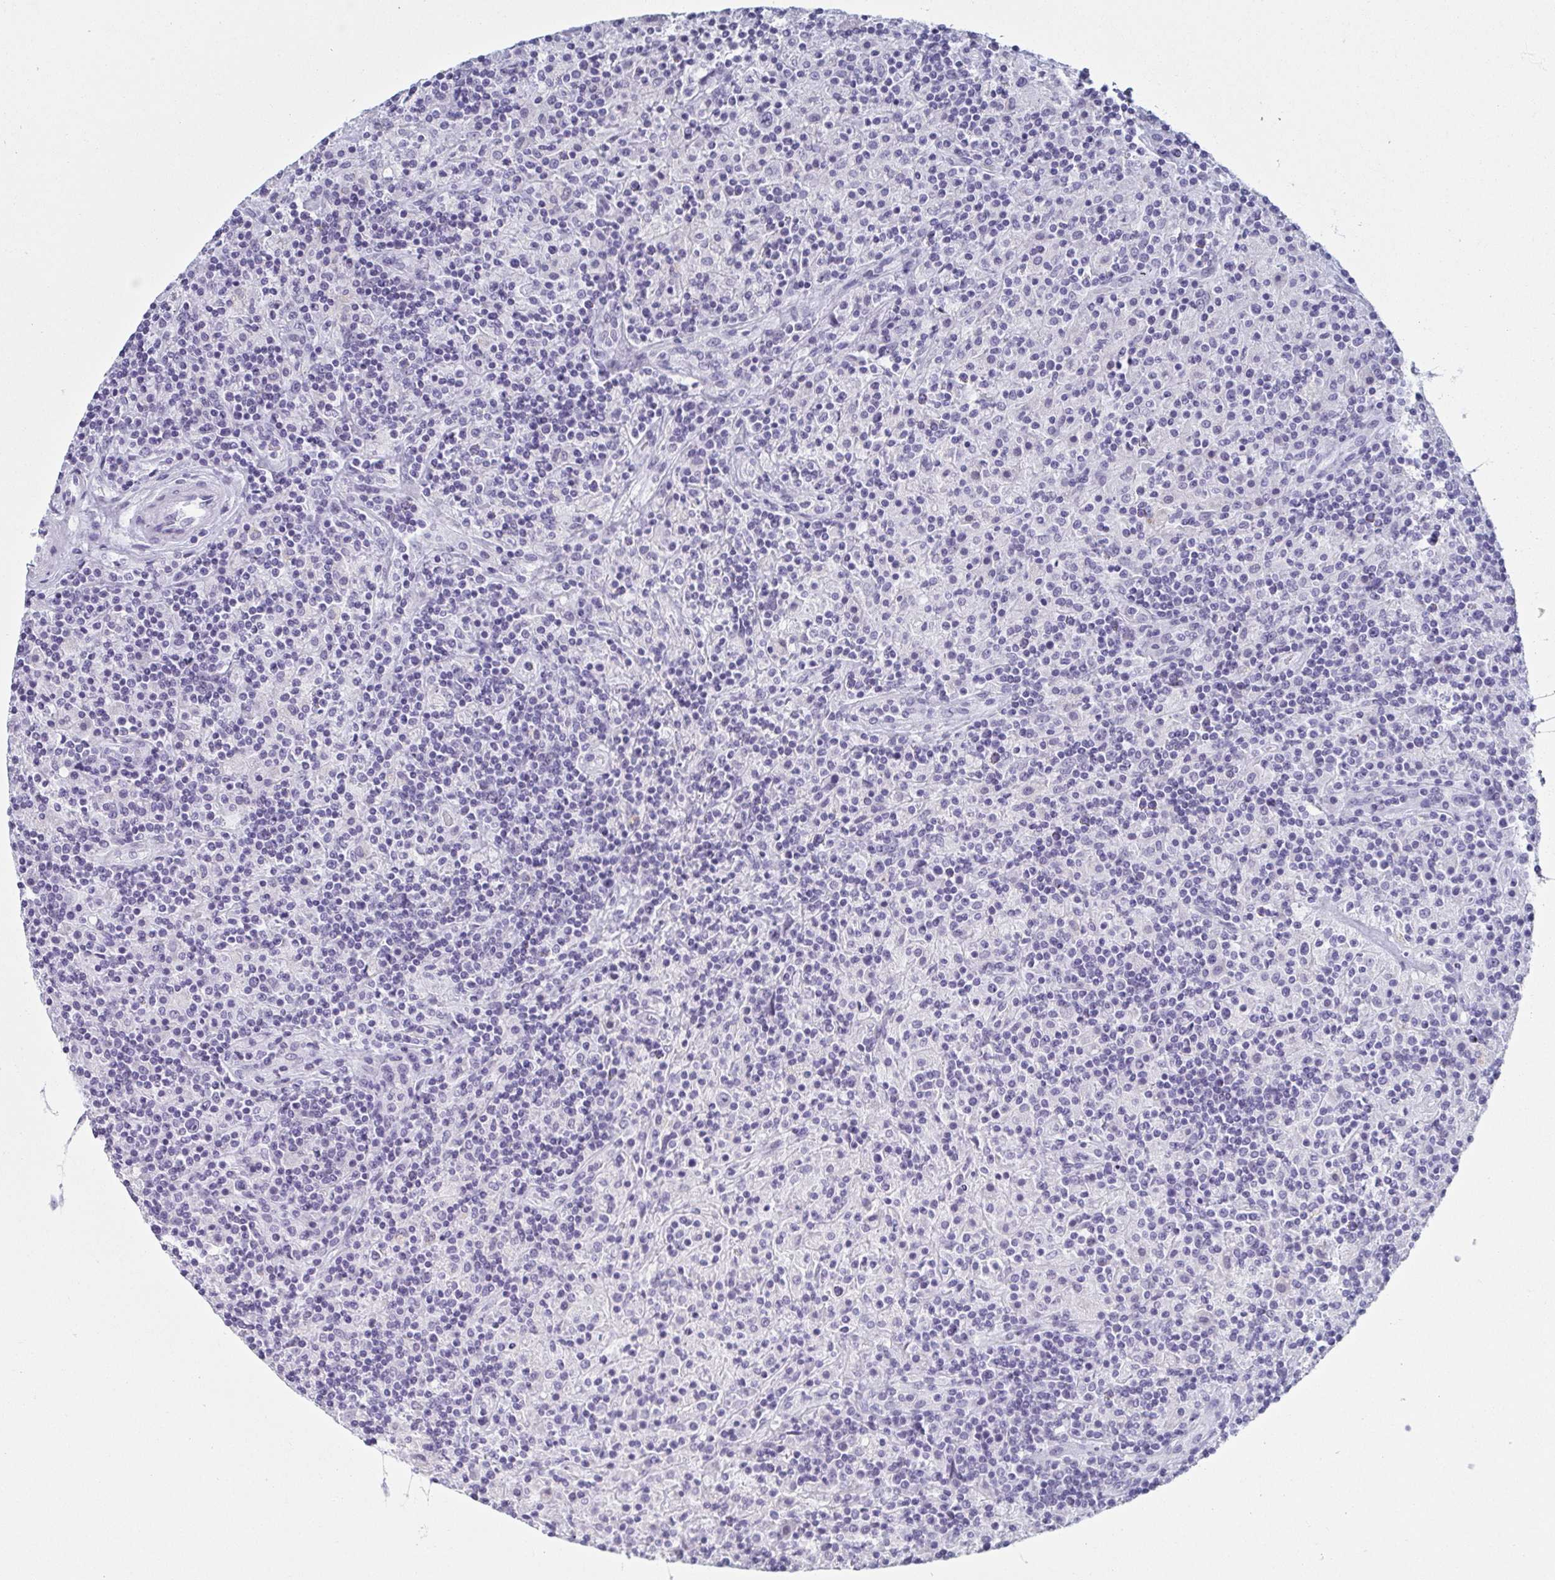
{"staining": {"intensity": "negative", "quantity": "none", "location": "none"}, "tissue": "lymphoma", "cell_type": "Tumor cells", "image_type": "cancer", "snomed": [{"axis": "morphology", "description": "Hodgkin's disease, NOS"}, {"axis": "topography", "description": "Lymph node"}], "caption": "Immunohistochemical staining of human lymphoma displays no significant staining in tumor cells.", "gene": "REG4", "patient": {"sex": "male", "age": 70}}